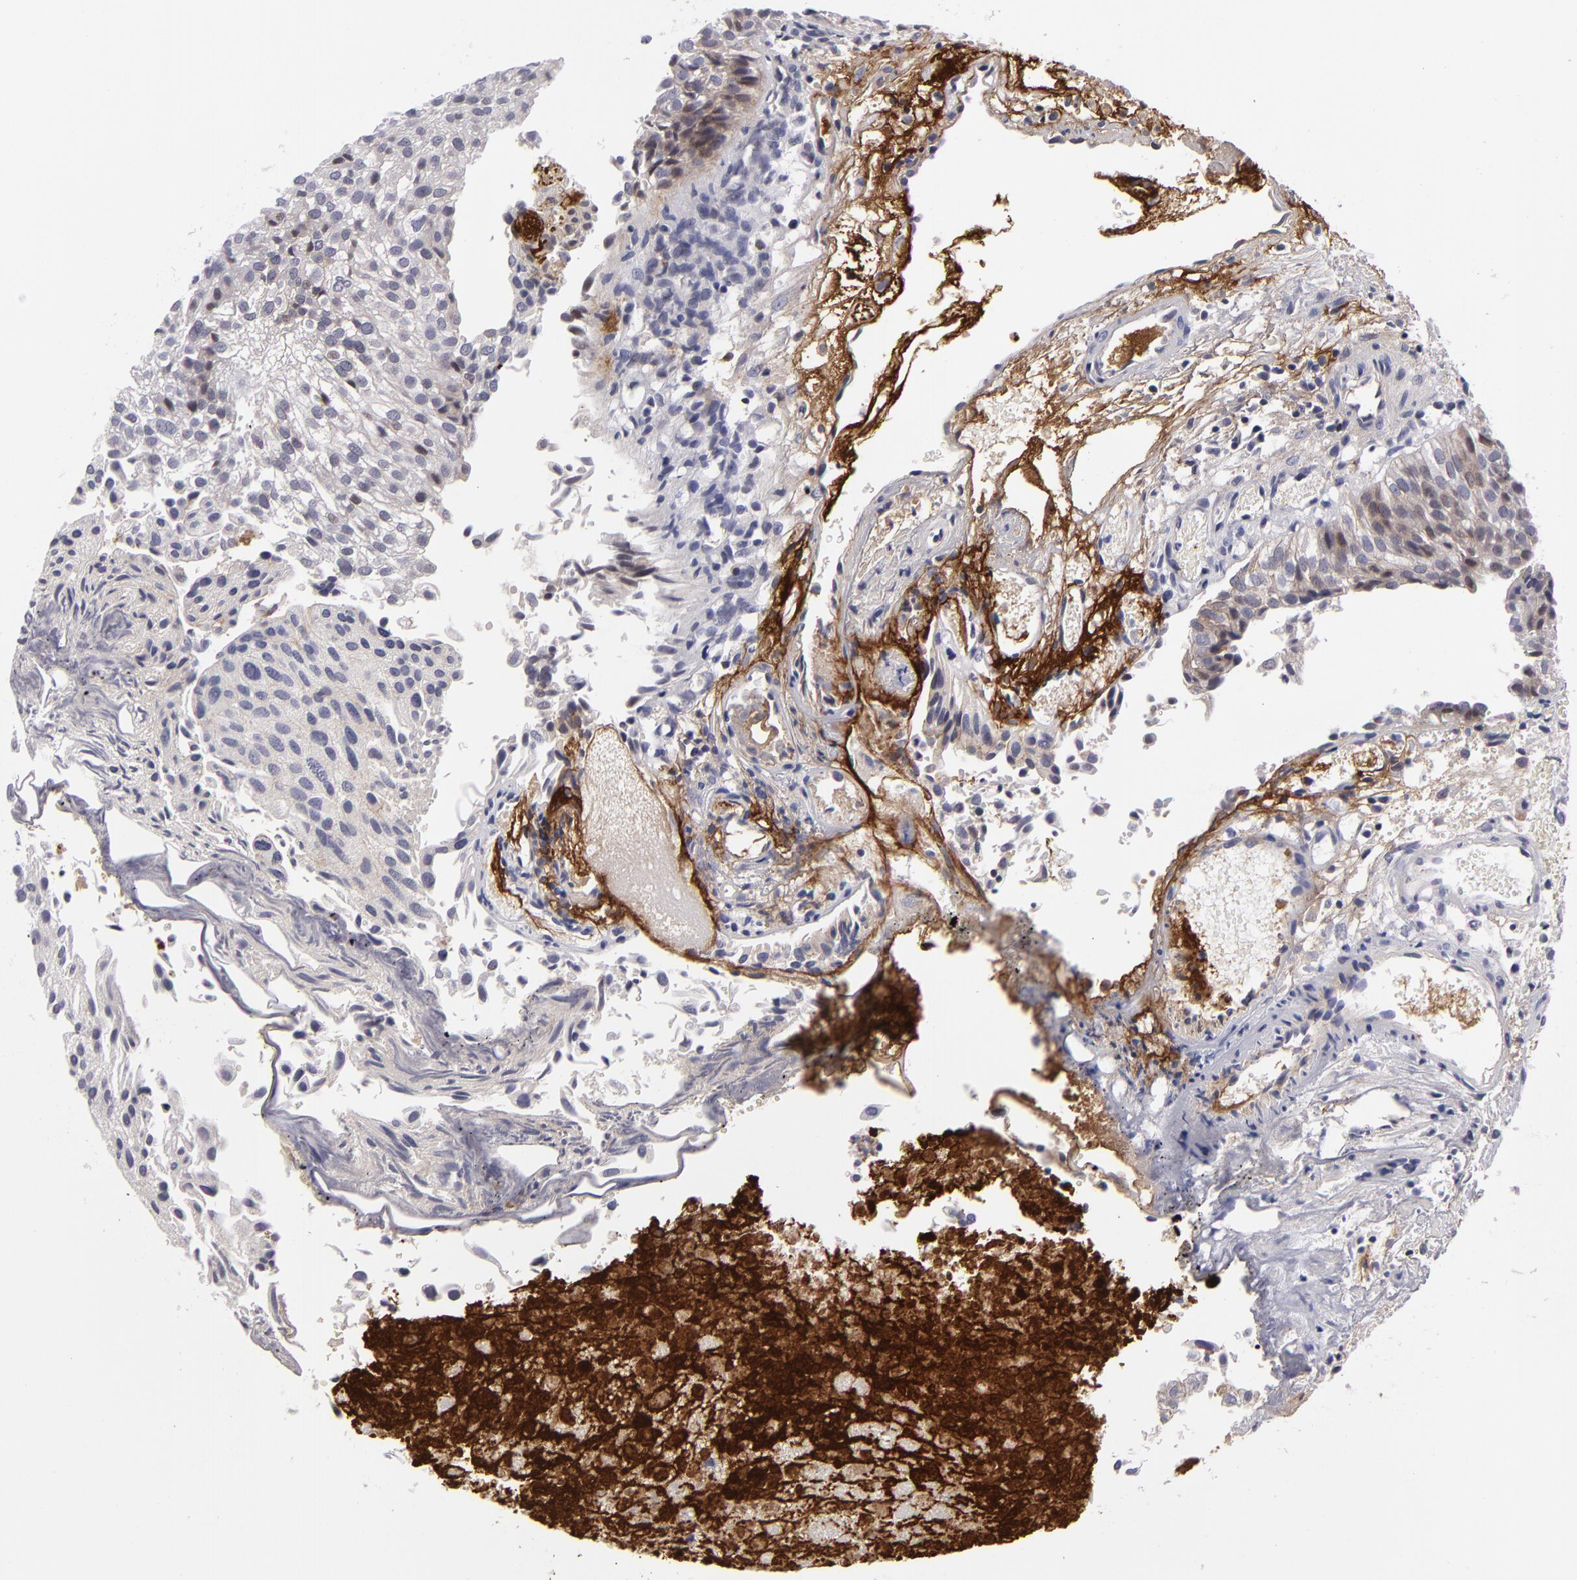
{"staining": {"intensity": "weak", "quantity": "25%-75%", "location": "cytoplasmic/membranous"}, "tissue": "urothelial cancer", "cell_type": "Tumor cells", "image_type": "cancer", "snomed": [{"axis": "morphology", "description": "Urothelial carcinoma, Low grade"}, {"axis": "topography", "description": "Urinary bladder"}], "caption": "Human urothelial carcinoma (low-grade) stained for a protein (brown) displays weak cytoplasmic/membranous positive staining in about 25%-75% of tumor cells.", "gene": "CTNNB1", "patient": {"sex": "female", "age": 89}}